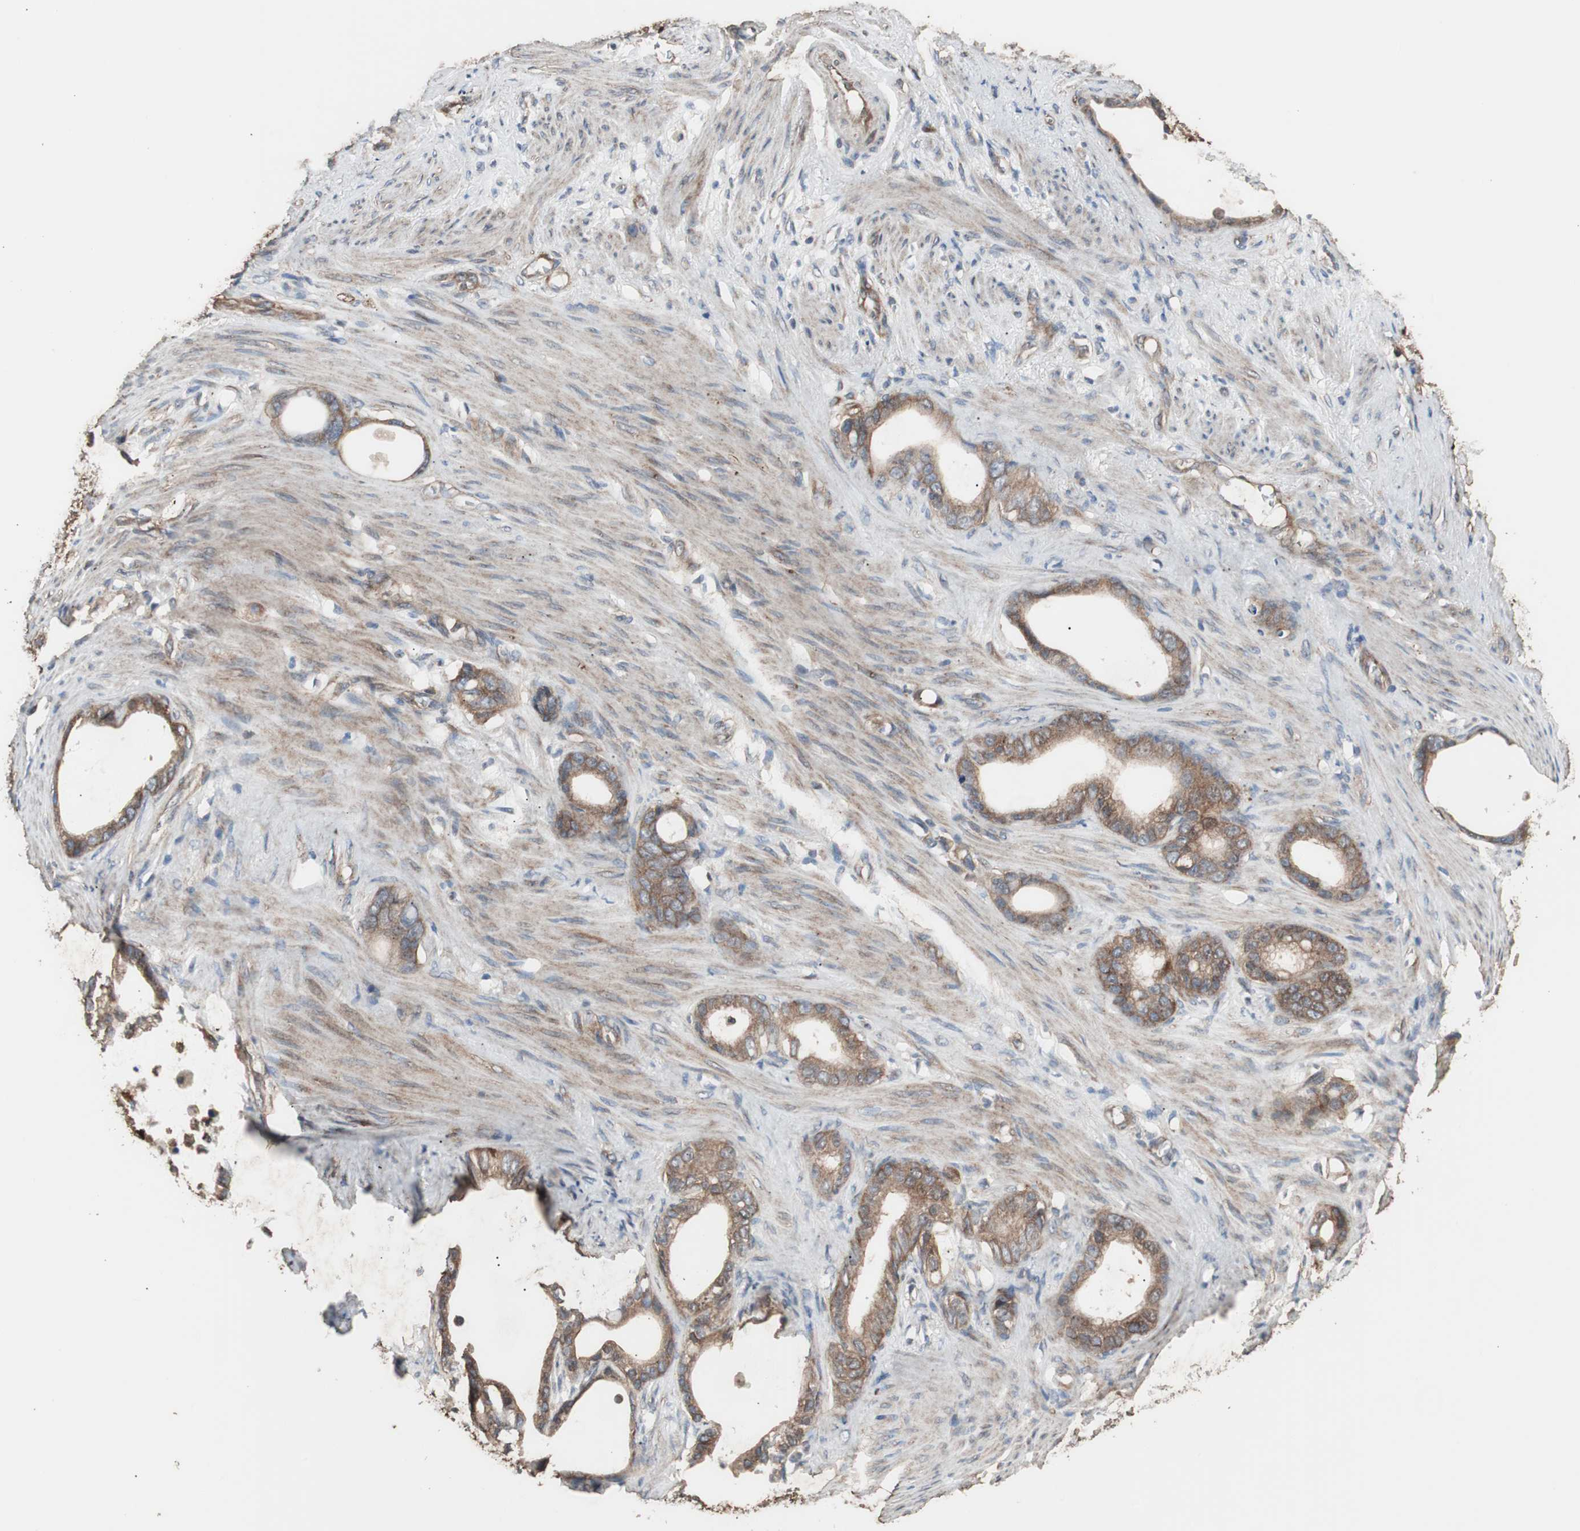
{"staining": {"intensity": "strong", "quantity": ">75%", "location": "cytoplasmic/membranous"}, "tissue": "stomach cancer", "cell_type": "Tumor cells", "image_type": "cancer", "snomed": [{"axis": "morphology", "description": "Adenocarcinoma, NOS"}, {"axis": "topography", "description": "Stomach"}], "caption": "Immunohistochemistry (IHC) micrograph of human stomach adenocarcinoma stained for a protein (brown), which displays high levels of strong cytoplasmic/membranous expression in about >75% of tumor cells.", "gene": "LZTS1", "patient": {"sex": "female", "age": 75}}